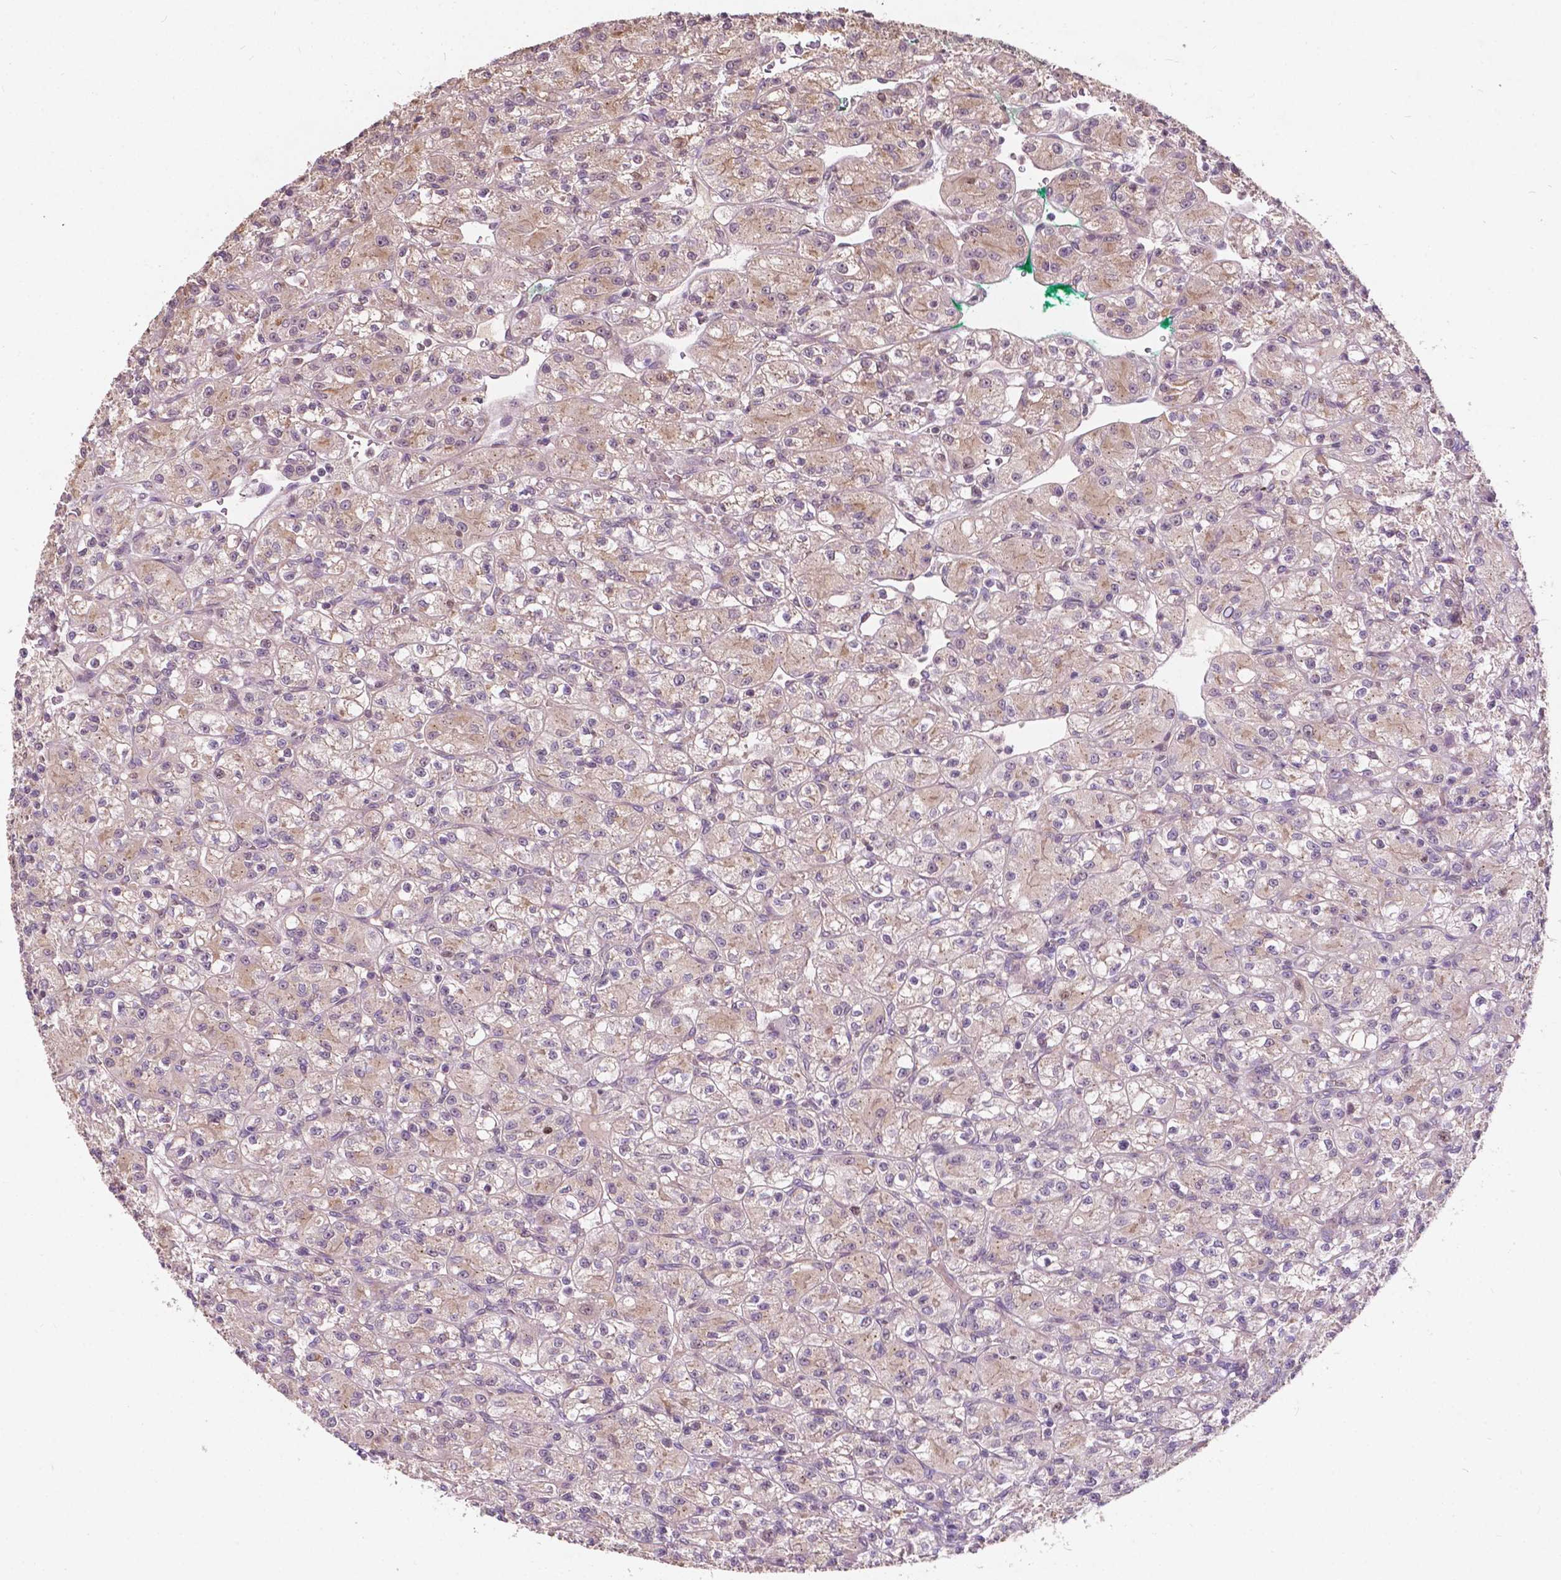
{"staining": {"intensity": "weak", "quantity": "<25%", "location": "cytoplasmic/membranous"}, "tissue": "renal cancer", "cell_type": "Tumor cells", "image_type": "cancer", "snomed": [{"axis": "morphology", "description": "Adenocarcinoma, NOS"}, {"axis": "topography", "description": "Kidney"}], "caption": "Immunohistochemical staining of adenocarcinoma (renal) demonstrates no significant positivity in tumor cells.", "gene": "DUSP16", "patient": {"sex": "female", "age": 70}}